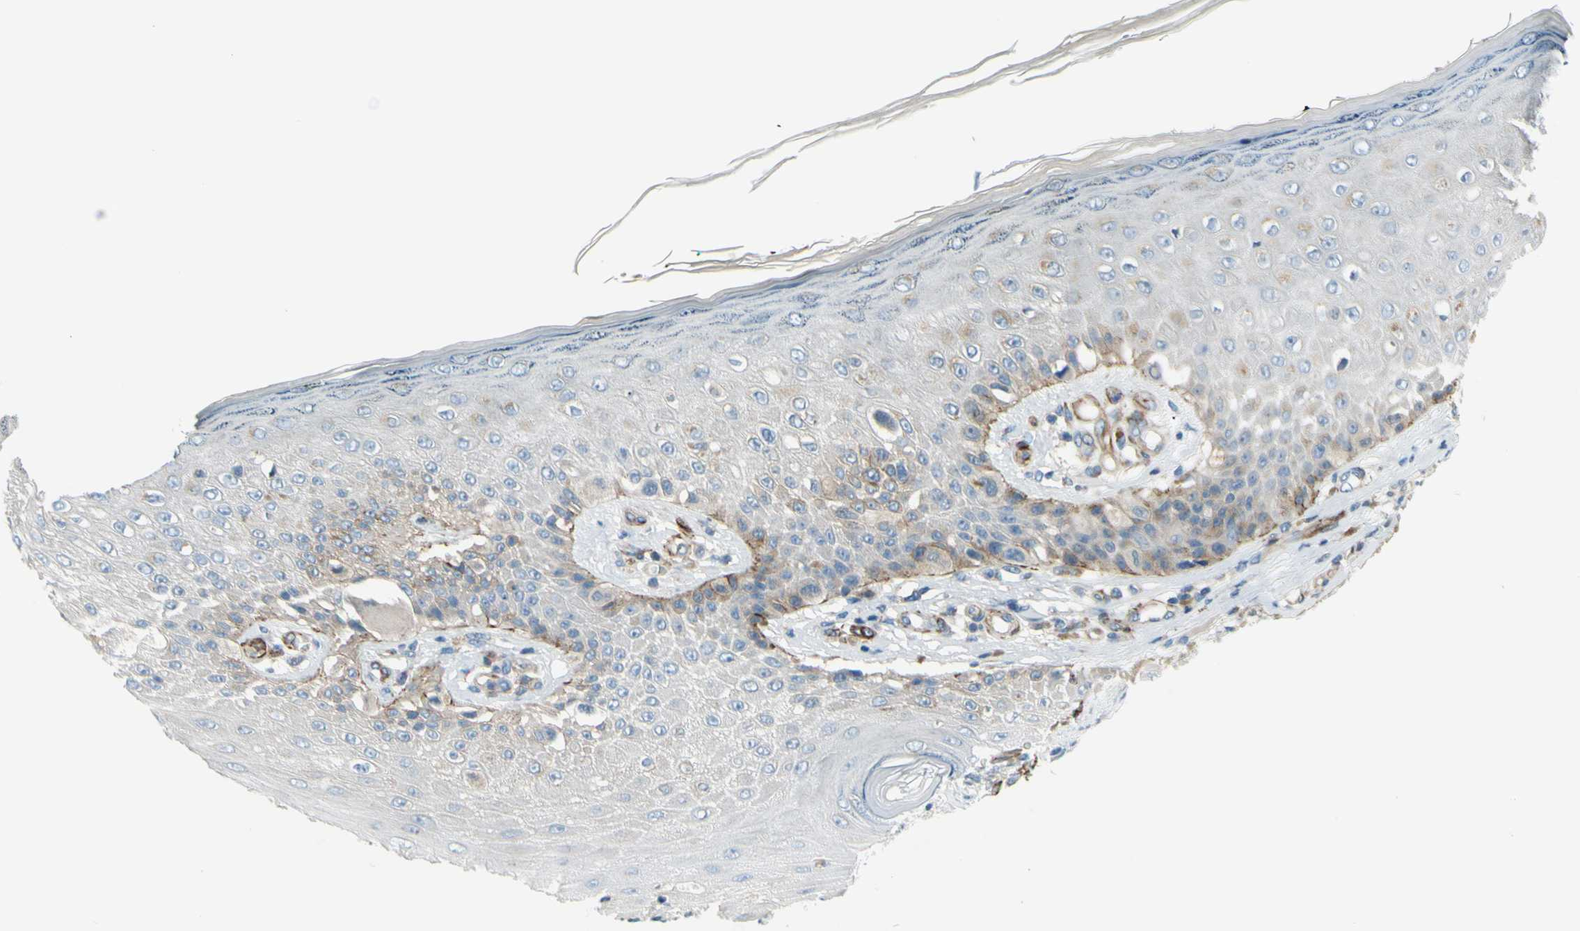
{"staining": {"intensity": "negative", "quantity": "none", "location": "none"}, "tissue": "melanoma", "cell_type": "Tumor cells", "image_type": "cancer", "snomed": [{"axis": "morphology", "description": "Malignant melanoma, NOS"}, {"axis": "topography", "description": "Skin"}], "caption": "Tumor cells show no significant protein positivity in melanoma.", "gene": "PRRG2", "patient": {"sex": "female", "age": 81}}